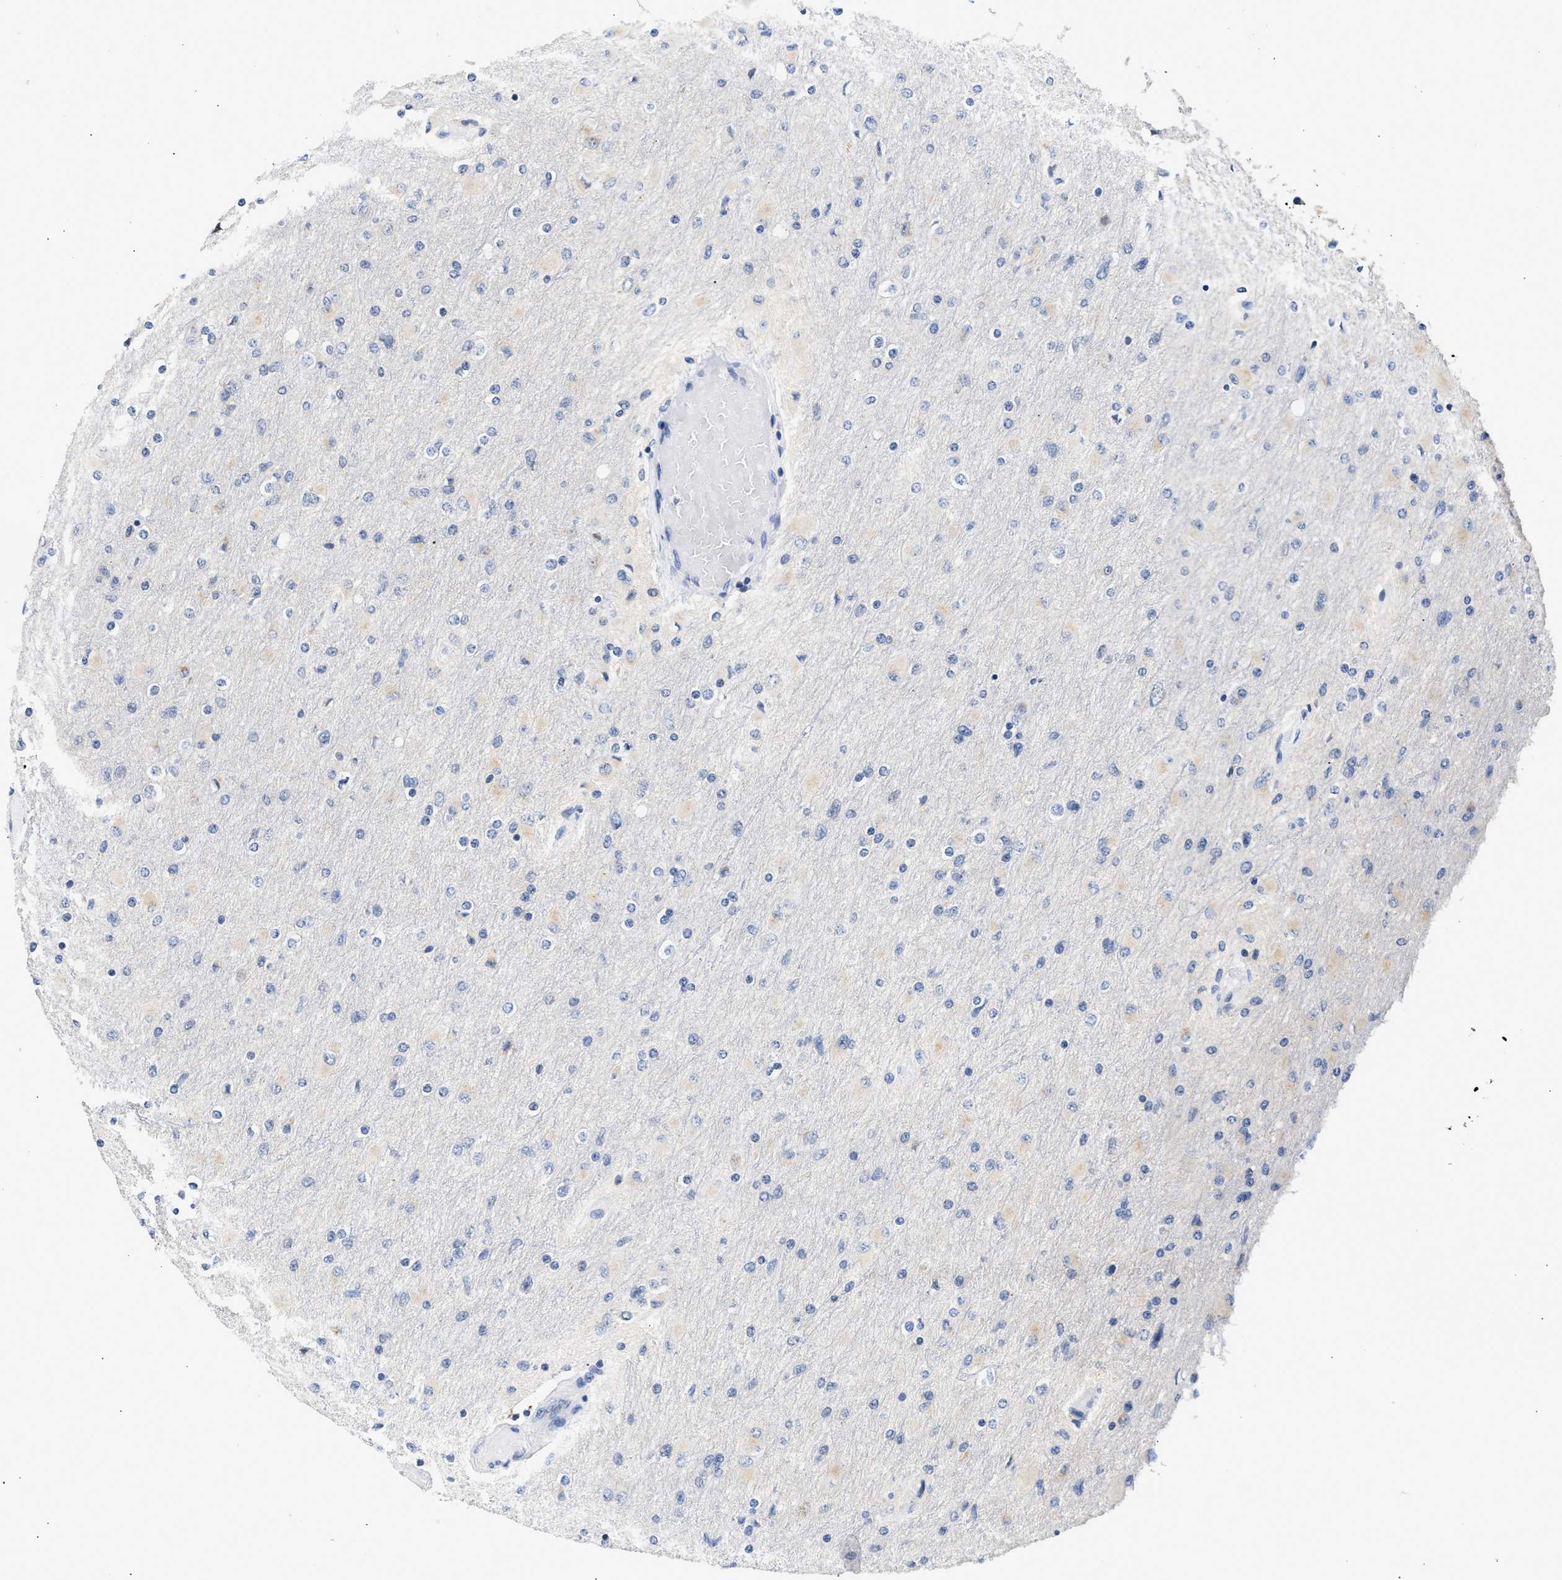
{"staining": {"intensity": "negative", "quantity": "none", "location": "none"}, "tissue": "glioma", "cell_type": "Tumor cells", "image_type": "cancer", "snomed": [{"axis": "morphology", "description": "Glioma, malignant, High grade"}, {"axis": "topography", "description": "Cerebral cortex"}], "caption": "Human malignant glioma (high-grade) stained for a protein using IHC exhibits no staining in tumor cells.", "gene": "PPM1L", "patient": {"sex": "female", "age": 36}}